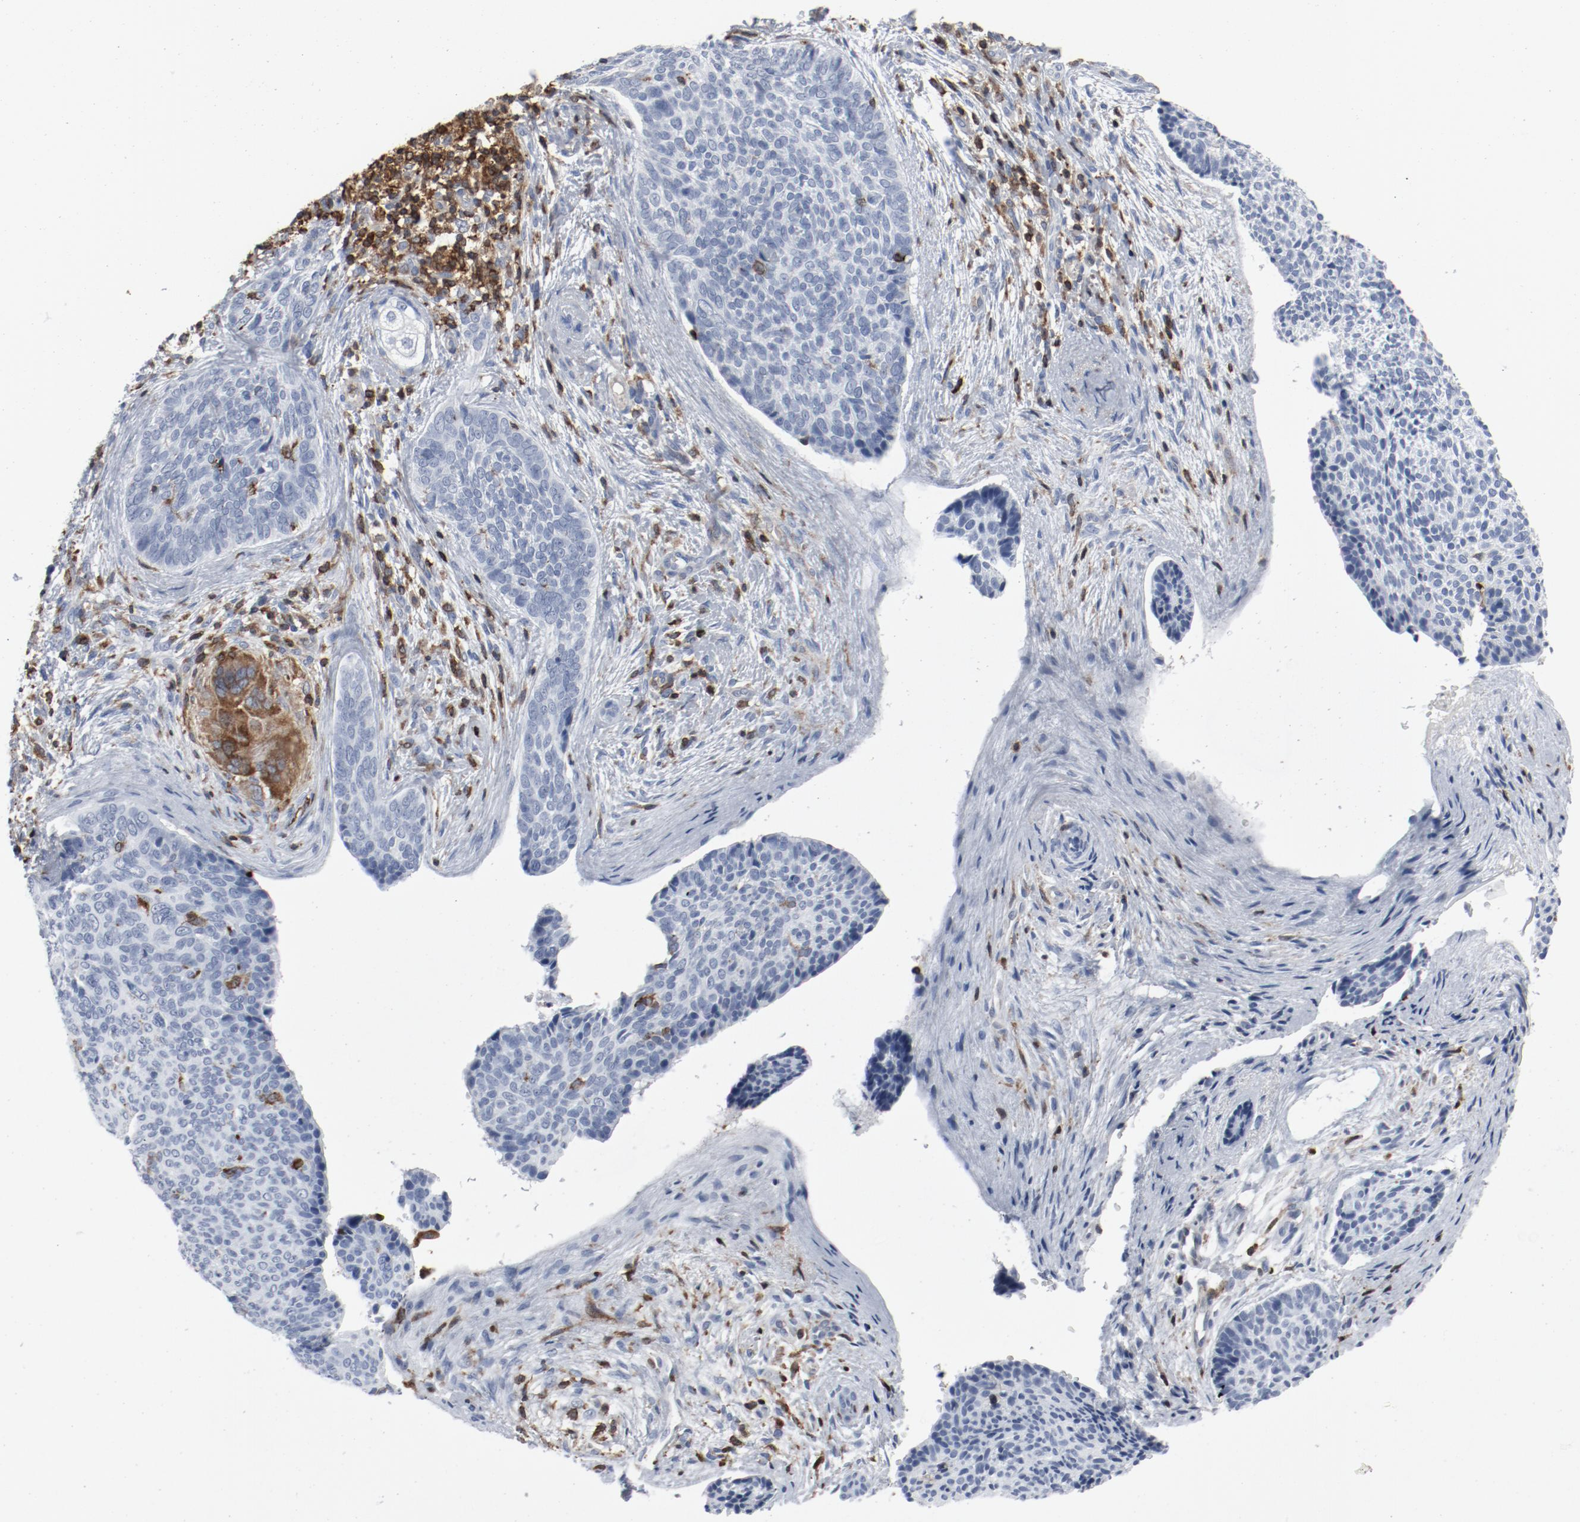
{"staining": {"intensity": "negative", "quantity": "none", "location": "none"}, "tissue": "skin cancer", "cell_type": "Tumor cells", "image_type": "cancer", "snomed": [{"axis": "morphology", "description": "Normal tissue, NOS"}, {"axis": "morphology", "description": "Basal cell carcinoma"}, {"axis": "topography", "description": "Skin"}], "caption": "Immunohistochemistry of human skin cancer displays no staining in tumor cells.", "gene": "LCP2", "patient": {"sex": "female", "age": 57}}